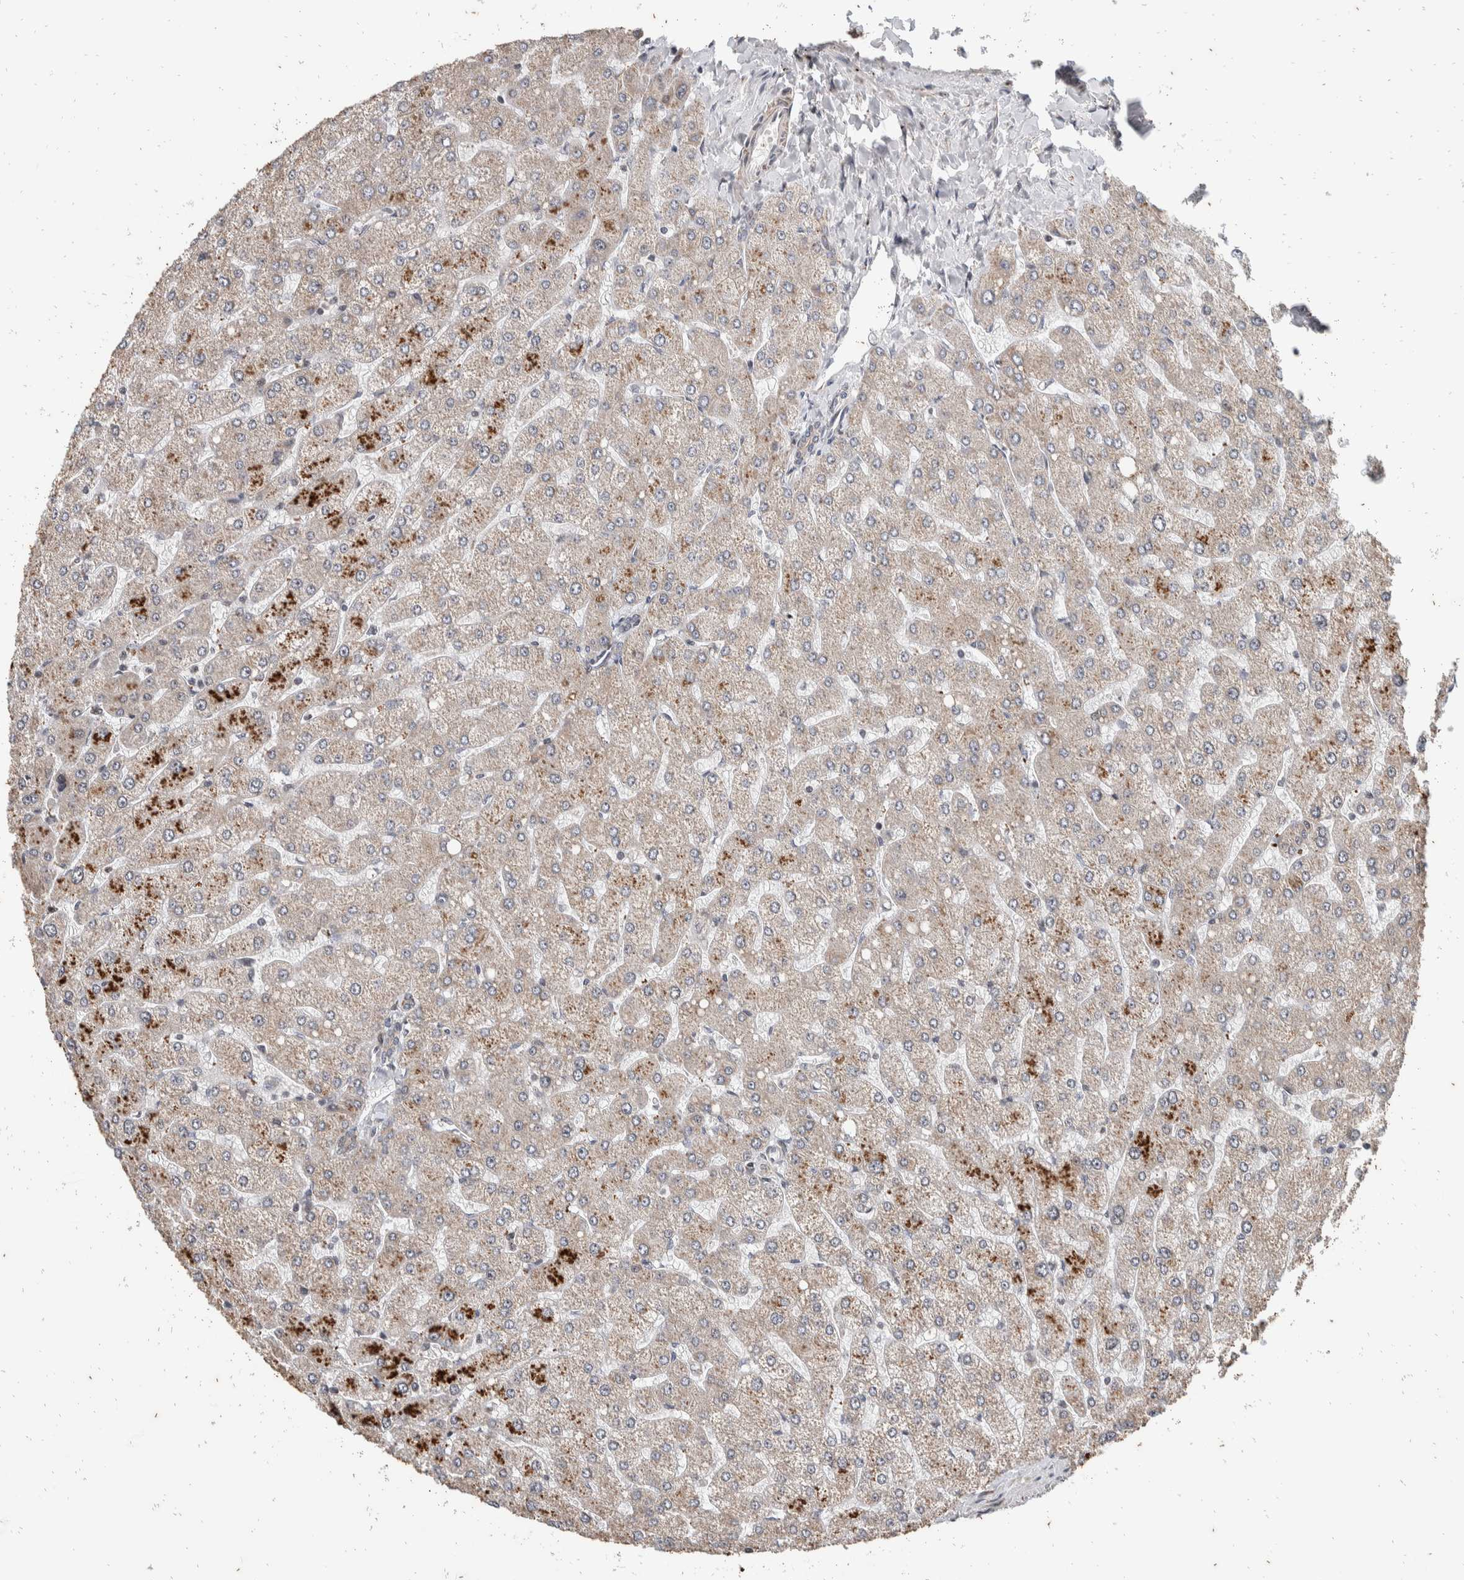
{"staining": {"intensity": "weak", "quantity": "<25%", "location": "cytoplasmic/membranous"}, "tissue": "liver", "cell_type": "Cholangiocytes", "image_type": "normal", "snomed": [{"axis": "morphology", "description": "Normal tissue, NOS"}, {"axis": "topography", "description": "Liver"}], "caption": "An image of human liver is negative for staining in cholangiocytes. (IHC, brightfield microscopy, high magnification).", "gene": "ATXN7L1", "patient": {"sex": "male", "age": 55}}